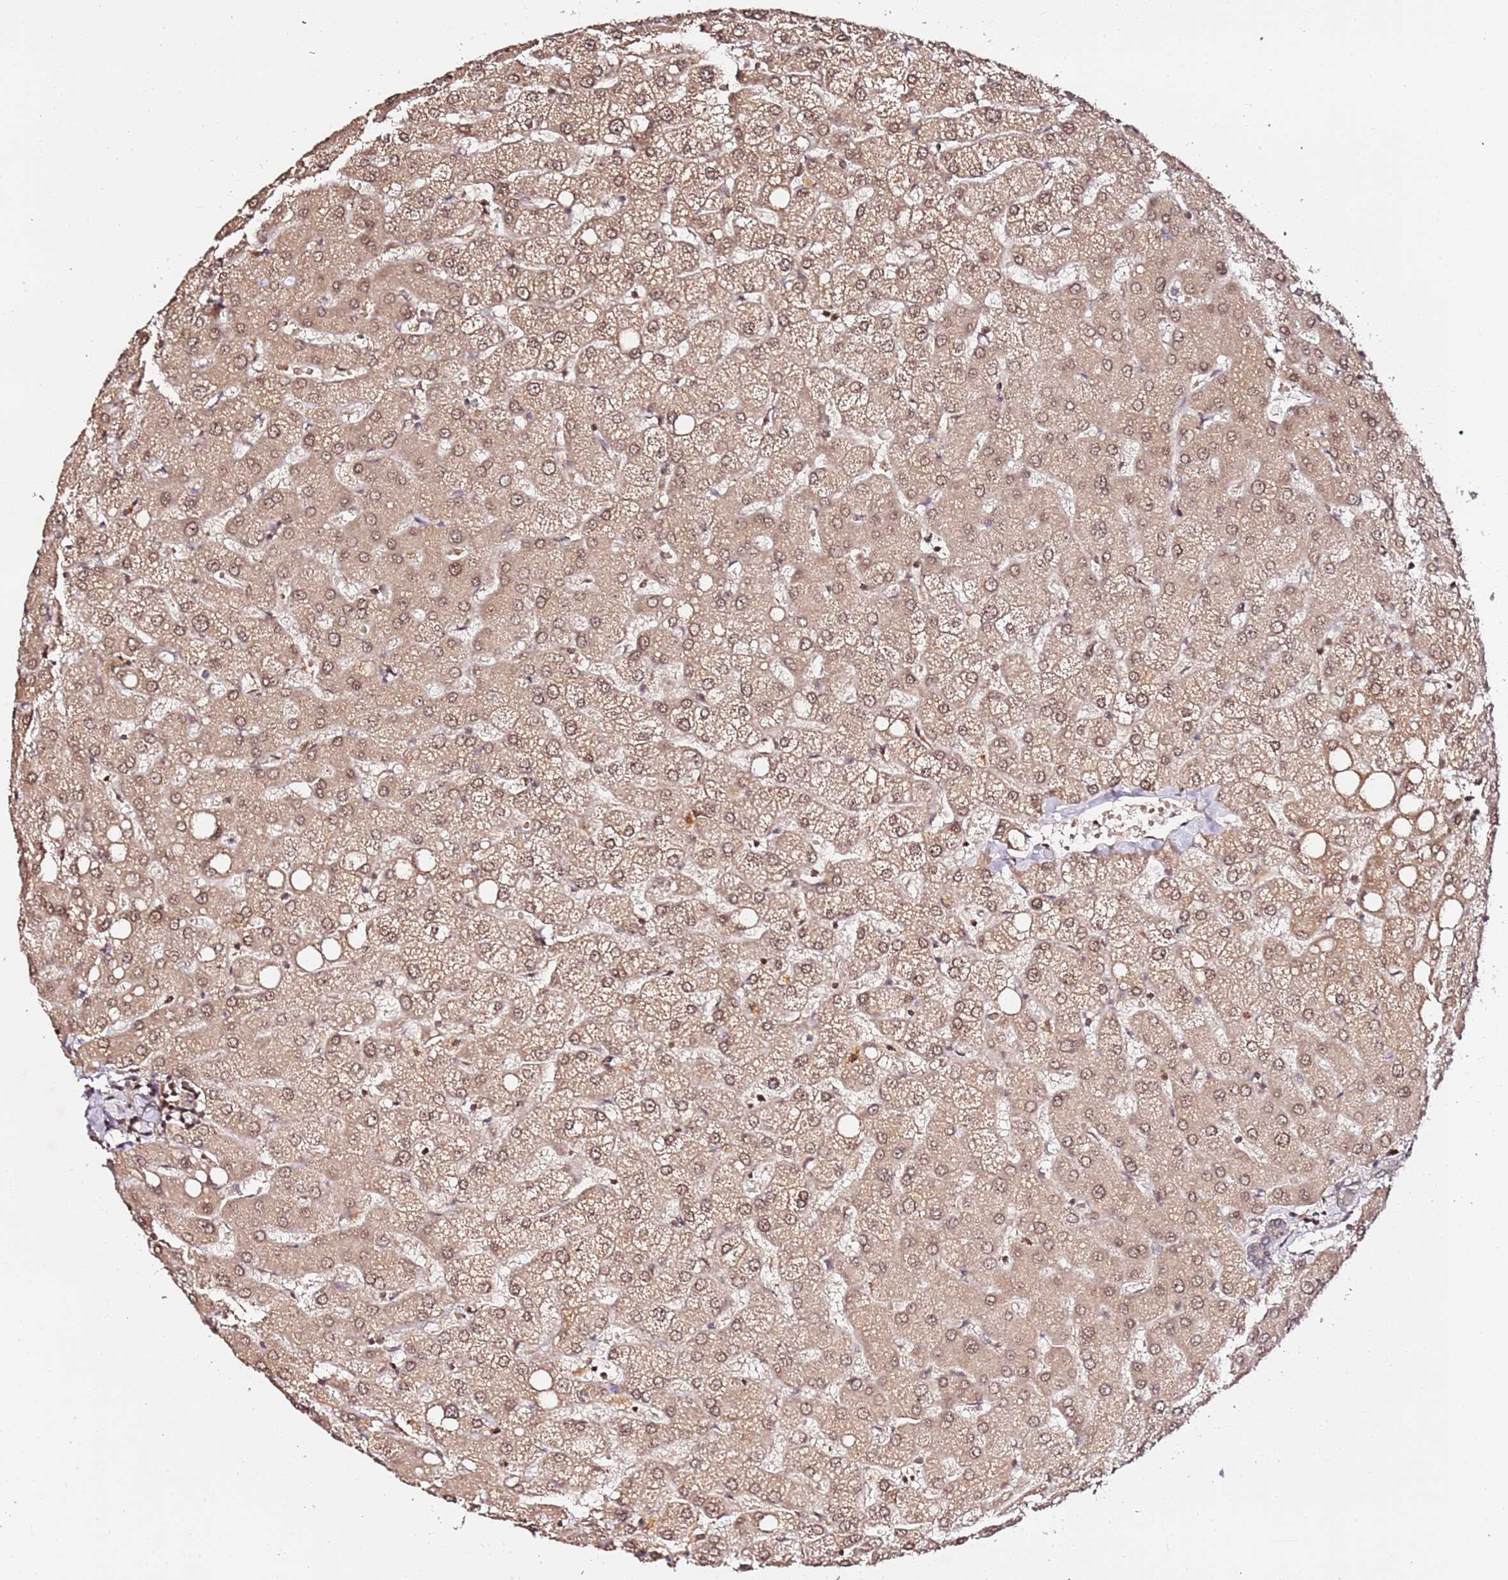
{"staining": {"intensity": "negative", "quantity": "none", "location": "none"}, "tissue": "liver", "cell_type": "Cholangiocytes", "image_type": "normal", "snomed": [{"axis": "morphology", "description": "Normal tissue, NOS"}, {"axis": "topography", "description": "Liver"}], "caption": "There is no significant staining in cholangiocytes of liver. (Brightfield microscopy of DAB (3,3'-diaminobenzidine) immunohistochemistry at high magnification).", "gene": "OR5V1", "patient": {"sex": "female", "age": 54}}